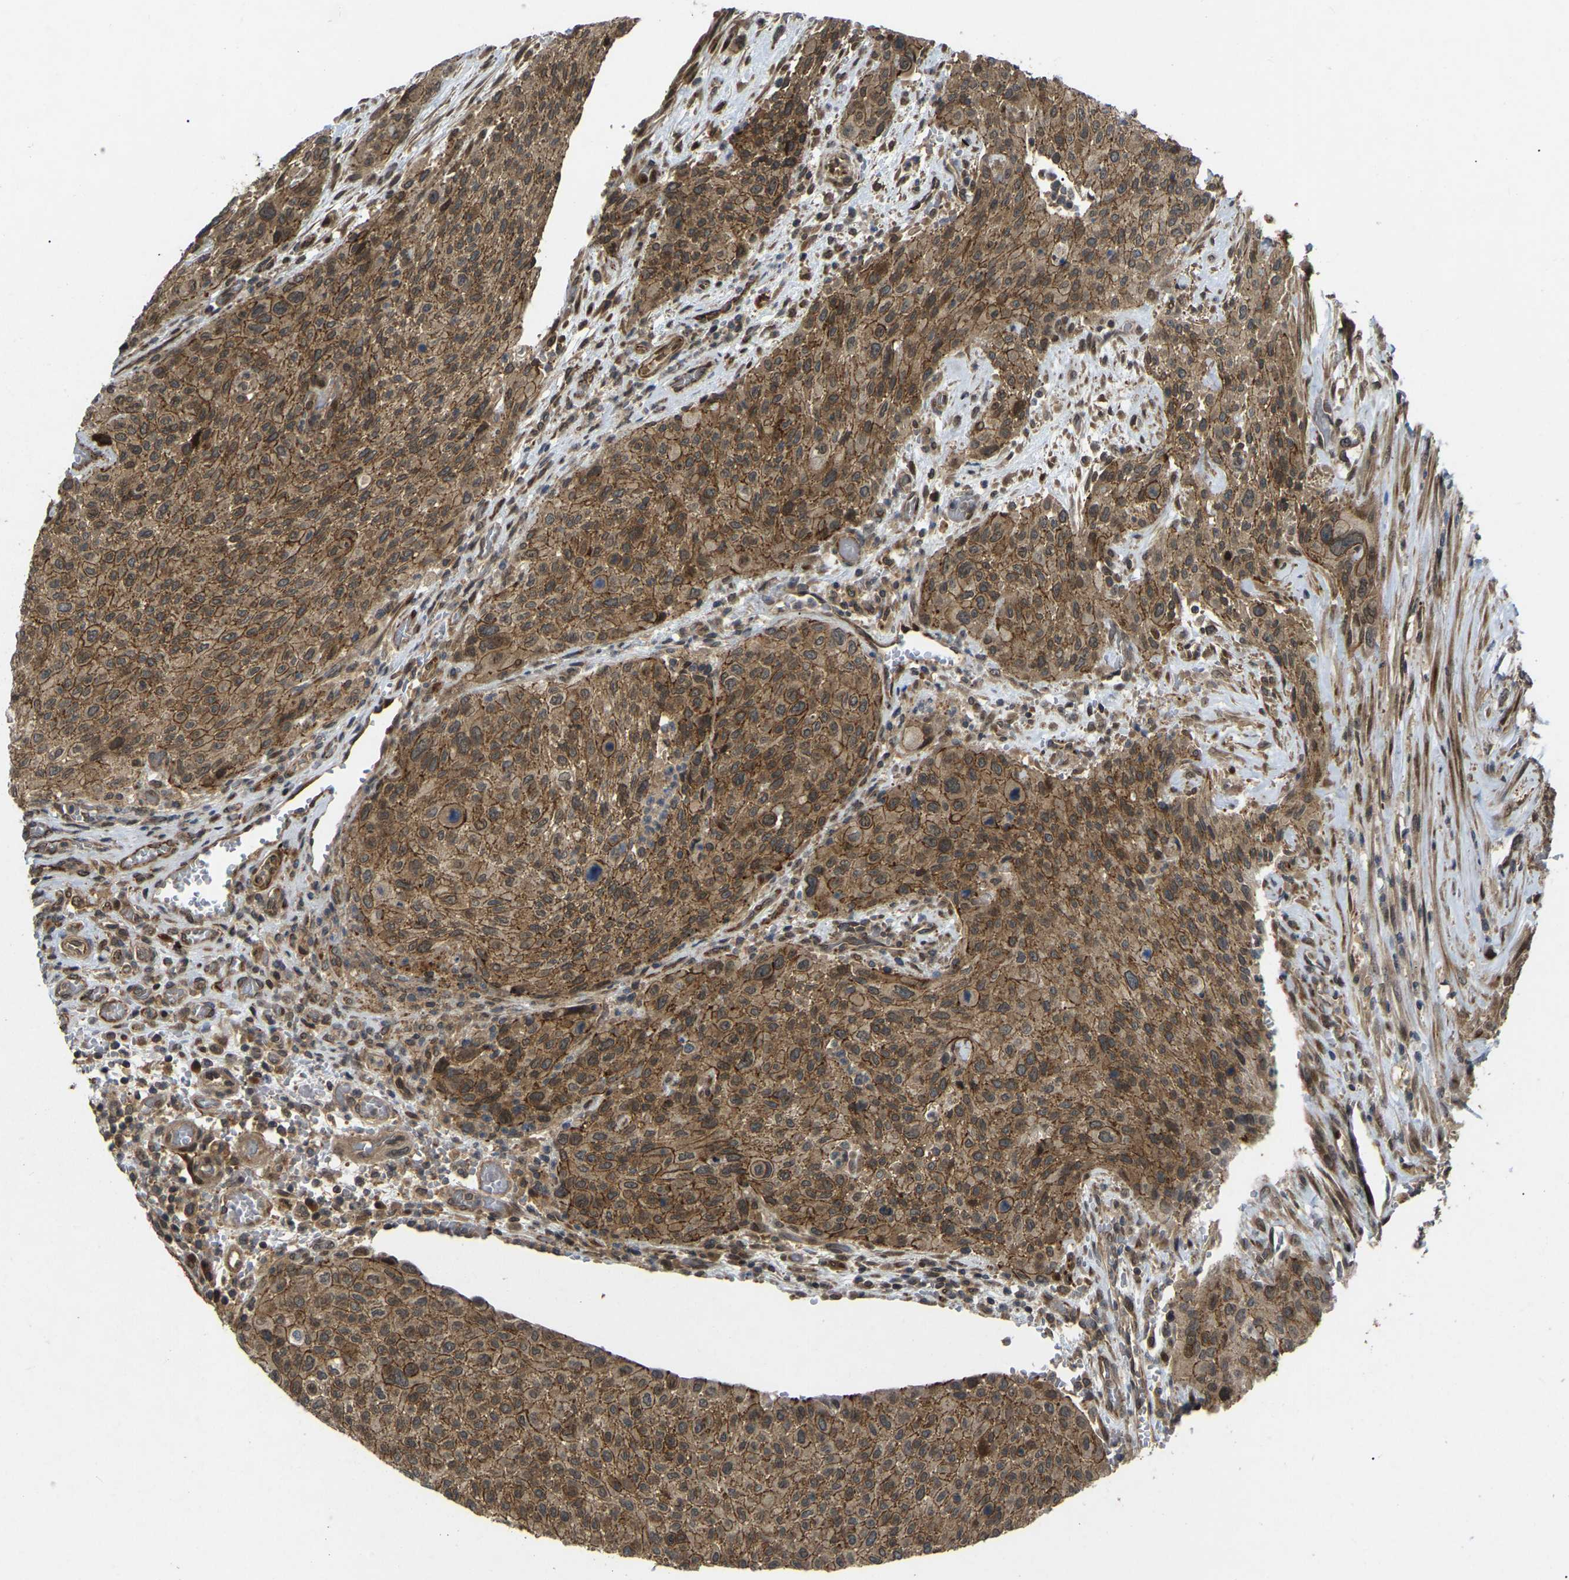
{"staining": {"intensity": "moderate", "quantity": ">75%", "location": "cytoplasmic/membranous,nuclear"}, "tissue": "urothelial cancer", "cell_type": "Tumor cells", "image_type": "cancer", "snomed": [{"axis": "morphology", "description": "Urothelial carcinoma, Low grade"}, {"axis": "morphology", "description": "Urothelial carcinoma, High grade"}, {"axis": "topography", "description": "Urinary bladder"}], "caption": "About >75% of tumor cells in human urothelial cancer demonstrate moderate cytoplasmic/membranous and nuclear protein expression as visualized by brown immunohistochemical staining.", "gene": "KIAA1549", "patient": {"sex": "male", "age": 35}}